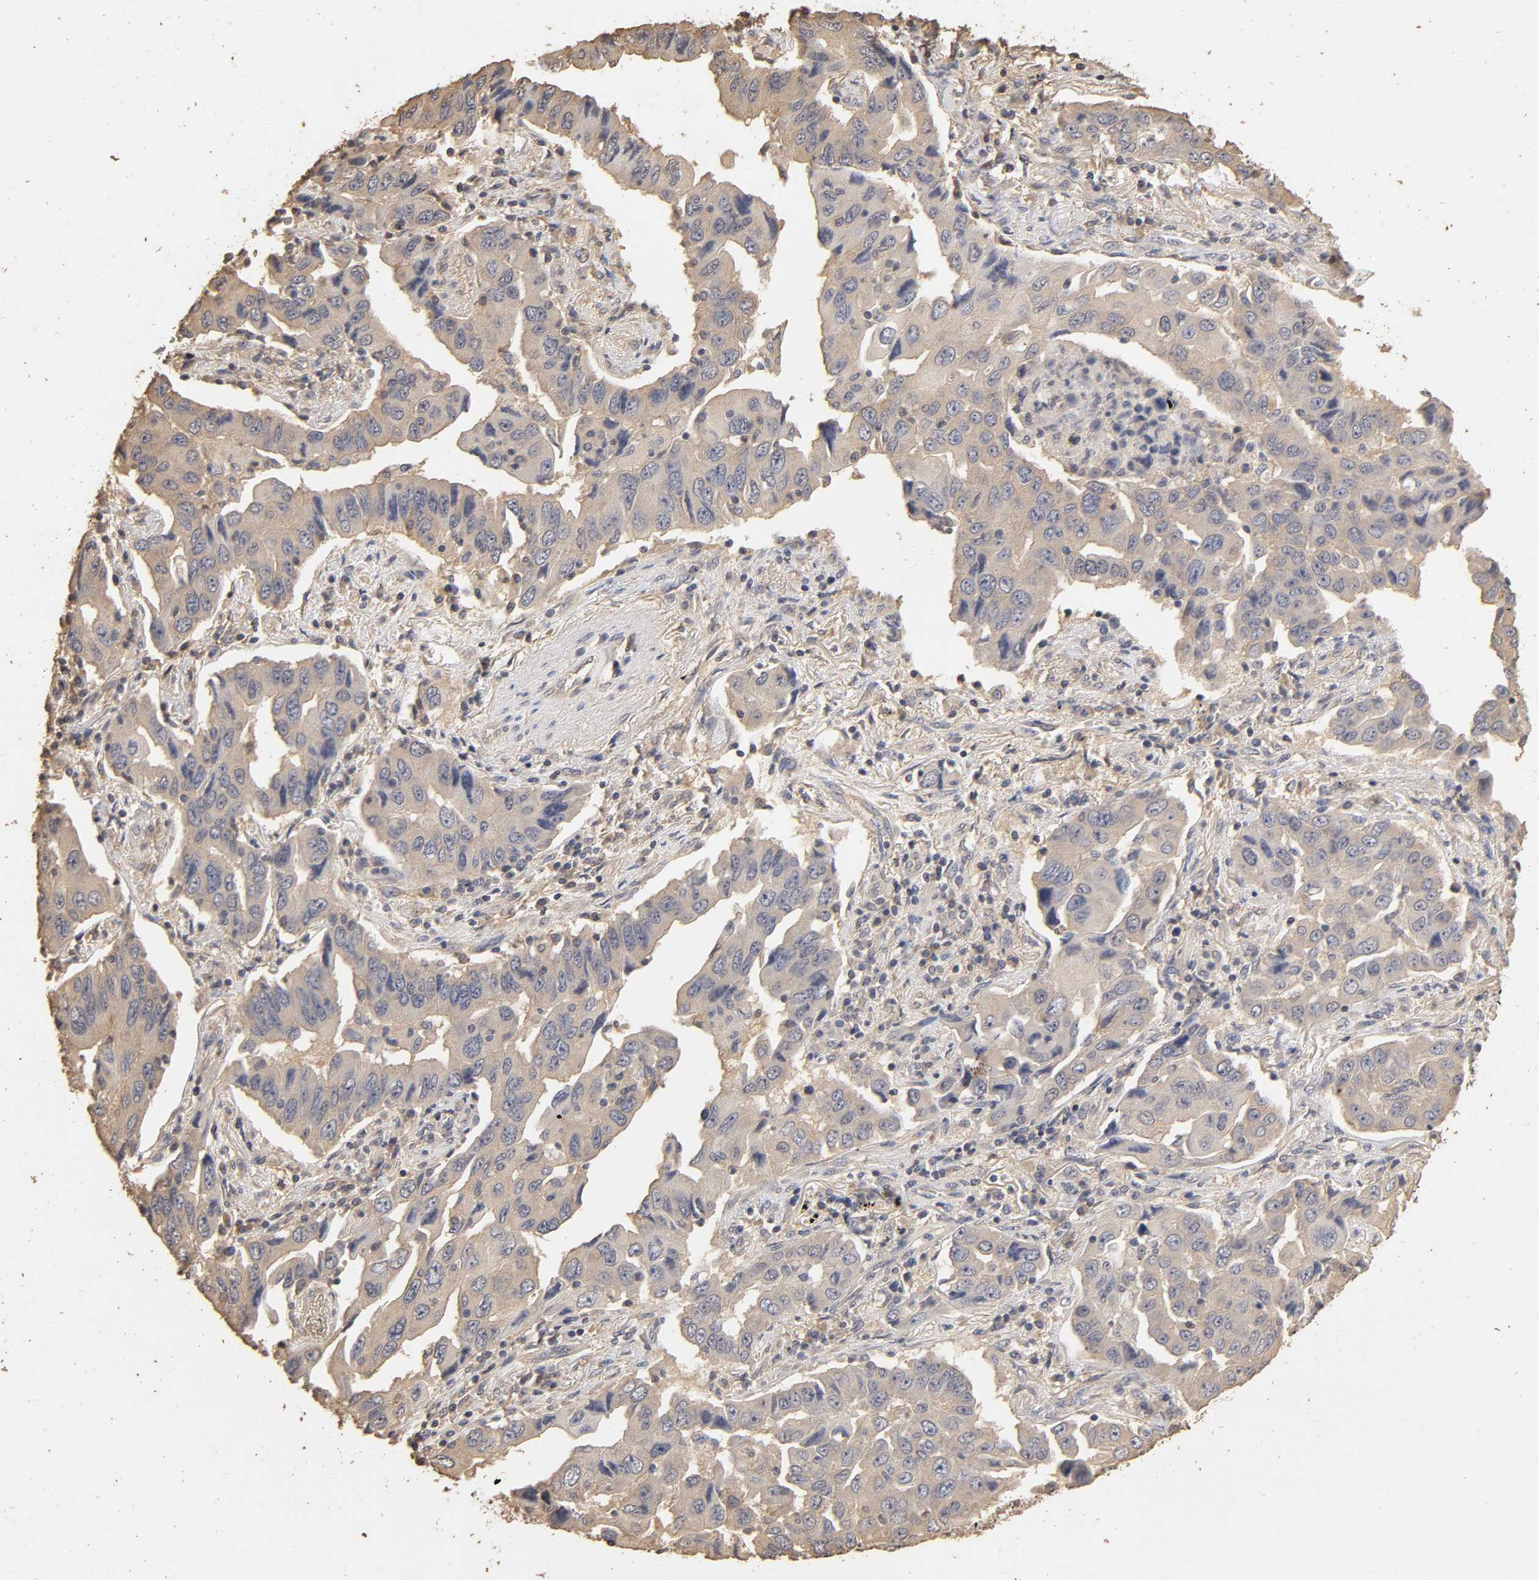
{"staining": {"intensity": "negative", "quantity": "none", "location": "none"}, "tissue": "lung cancer", "cell_type": "Tumor cells", "image_type": "cancer", "snomed": [{"axis": "morphology", "description": "Adenocarcinoma, NOS"}, {"axis": "topography", "description": "Lung"}], "caption": "The histopathology image reveals no staining of tumor cells in lung cancer.", "gene": "VSIG4", "patient": {"sex": "female", "age": 65}}